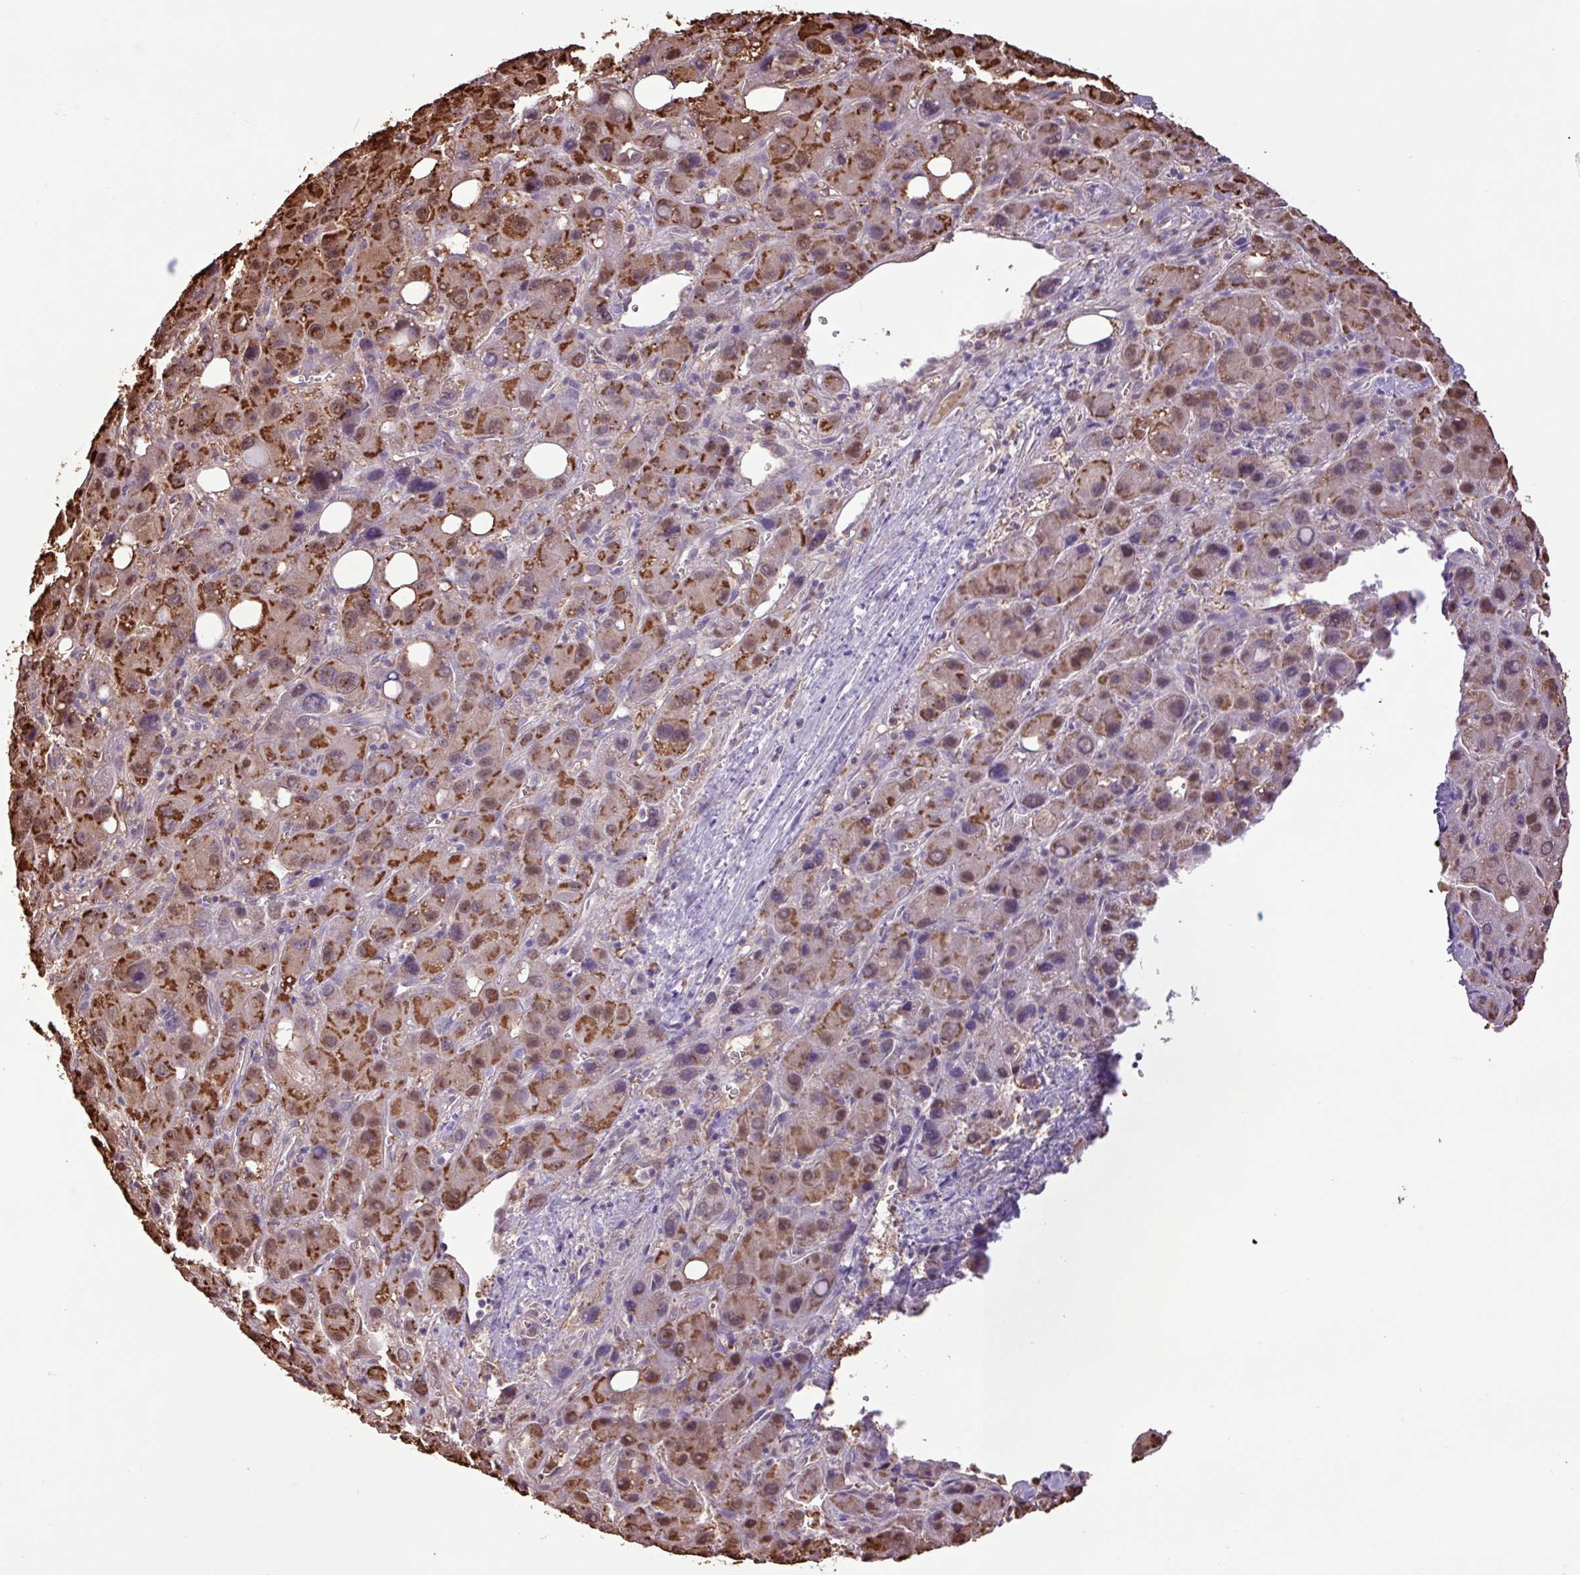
{"staining": {"intensity": "moderate", "quantity": ">75%", "location": "cytoplasmic/membranous,nuclear"}, "tissue": "liver cancer", "cell_type": "Tumor cells", "image_type": "cancer", "snomed": [{"axis": "morphology", "description": "Carcinoma, Hepatocellular, NOS"}, {"axis": "topography", "description": "Liver"}], "caption": "The immunohistochemical stain highlights moderate cytoplasmic/membranous and nuclear staining in tumor cells of liver cancer tissue.", "gene": "CHST11", "patient": {"sex": "male", "age": 55}}